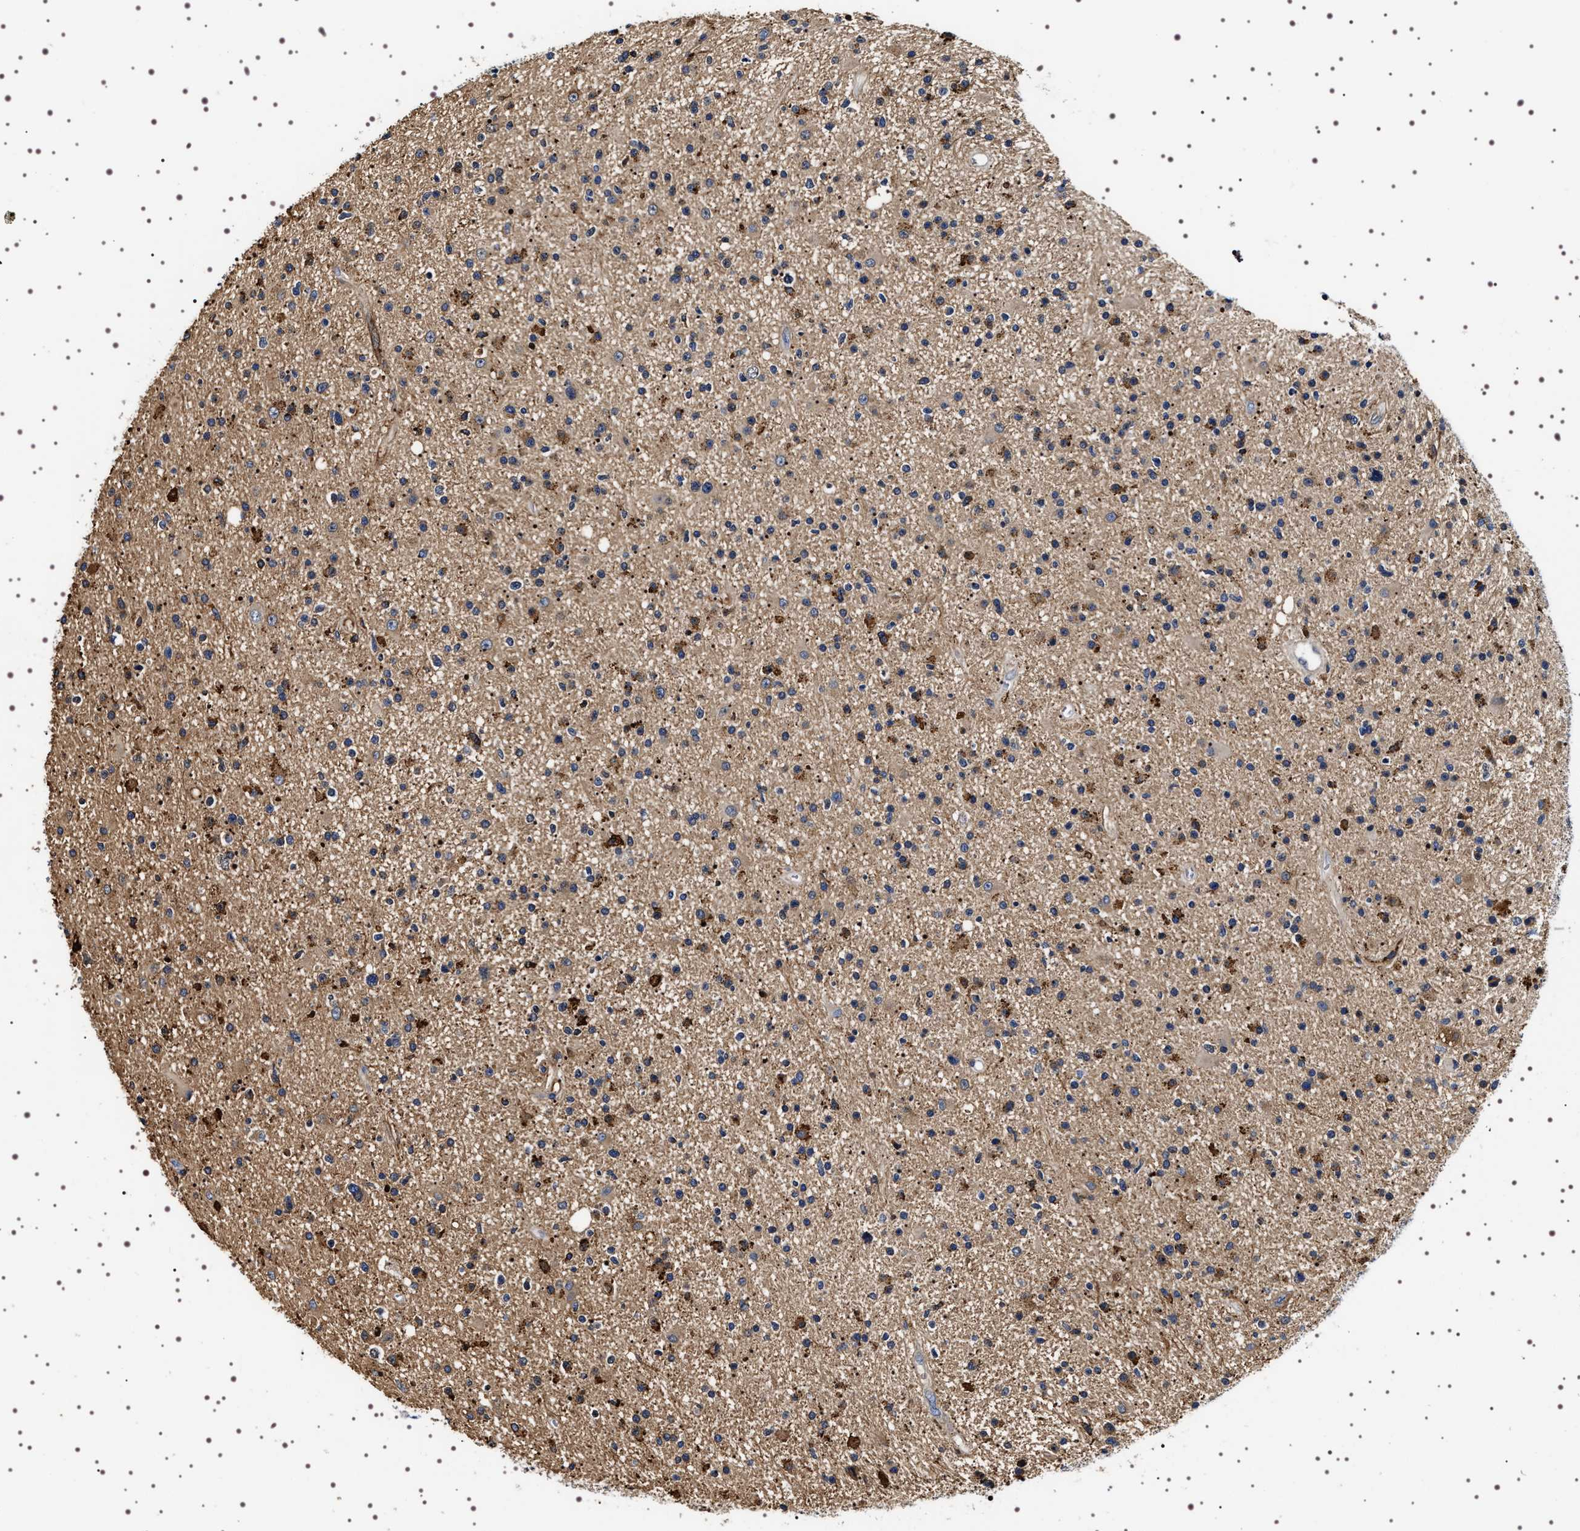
{"staining": {"intensity": "moderate", "quantity": "<25%", "location": "cytoplasmic/membranous"}, "tissue": "glioma", "cell_type": "Tumor cells", "image_type": "cancer", "snomed": [{"axis": "morphology", "description": "Glioma, malignant, High grade"}, {"axis": "topography", "description": "Brain"}], "caption": "A histopathology image showing moderate cytoplasmic/membranous positivity in about <25% of tumor cells in glioma, as visualized by brown immunohistochemical staining.", "gene": "ALPL", "patient": {"sex": "male", "age": 33}}